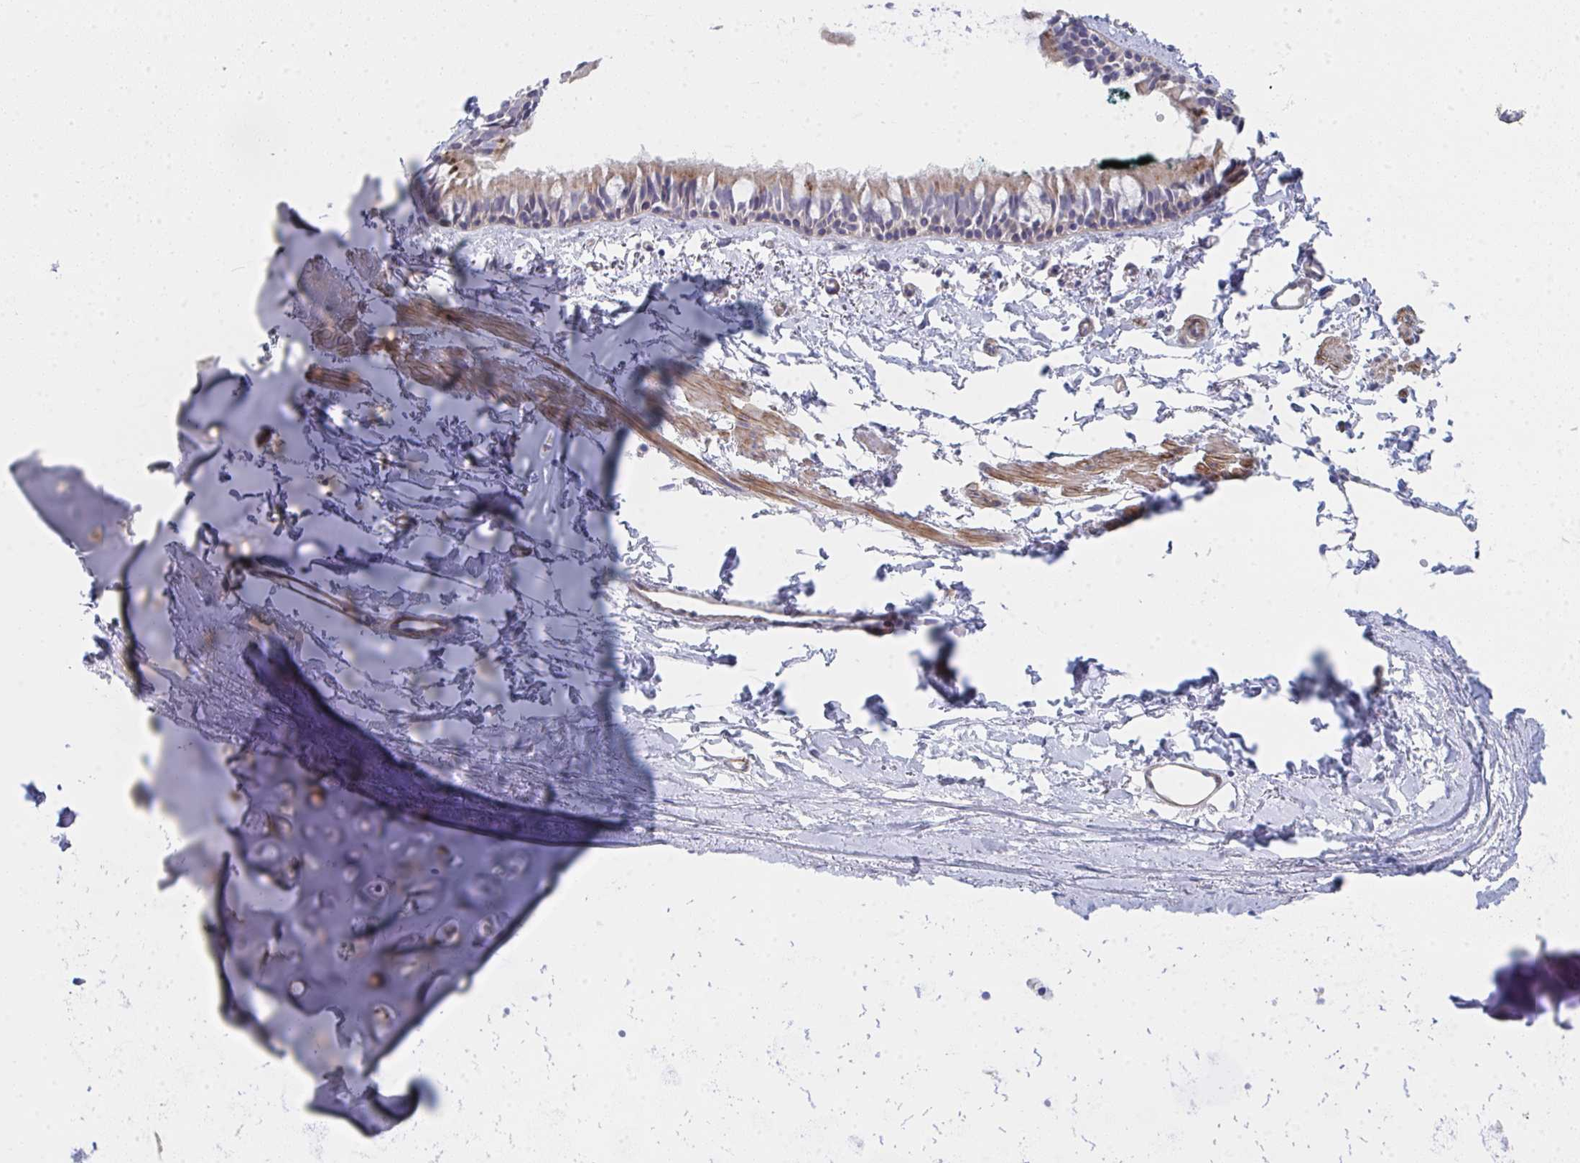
{"staining": {"intensity": "moderate", "quantity": ">75%", "location": "cytoplasmic/membranous"}, "tissue": "bronchus", "cell_type": "Respiratory epithelial cells", "image_type": "normal", "snomed": [{"axis": "morphology", "description": "Normal tissue, NOS"}, {"axis": "topography", "description": "Cartilage tissue"}, {"axis": "topography", "description": "Bronchus"}, {"axis": "topography", "description": "Peripheral nerve tissue"}], "caption": "Respiratory epithelial cells reveal moderate cytoplasmic/membranous positivity in approximately >75% of cells in normal bronchus. (IHC, brightfield microscopy, high magnification).", "gene": "VWDE", "patient": {"sex": "female", "age": 59}}